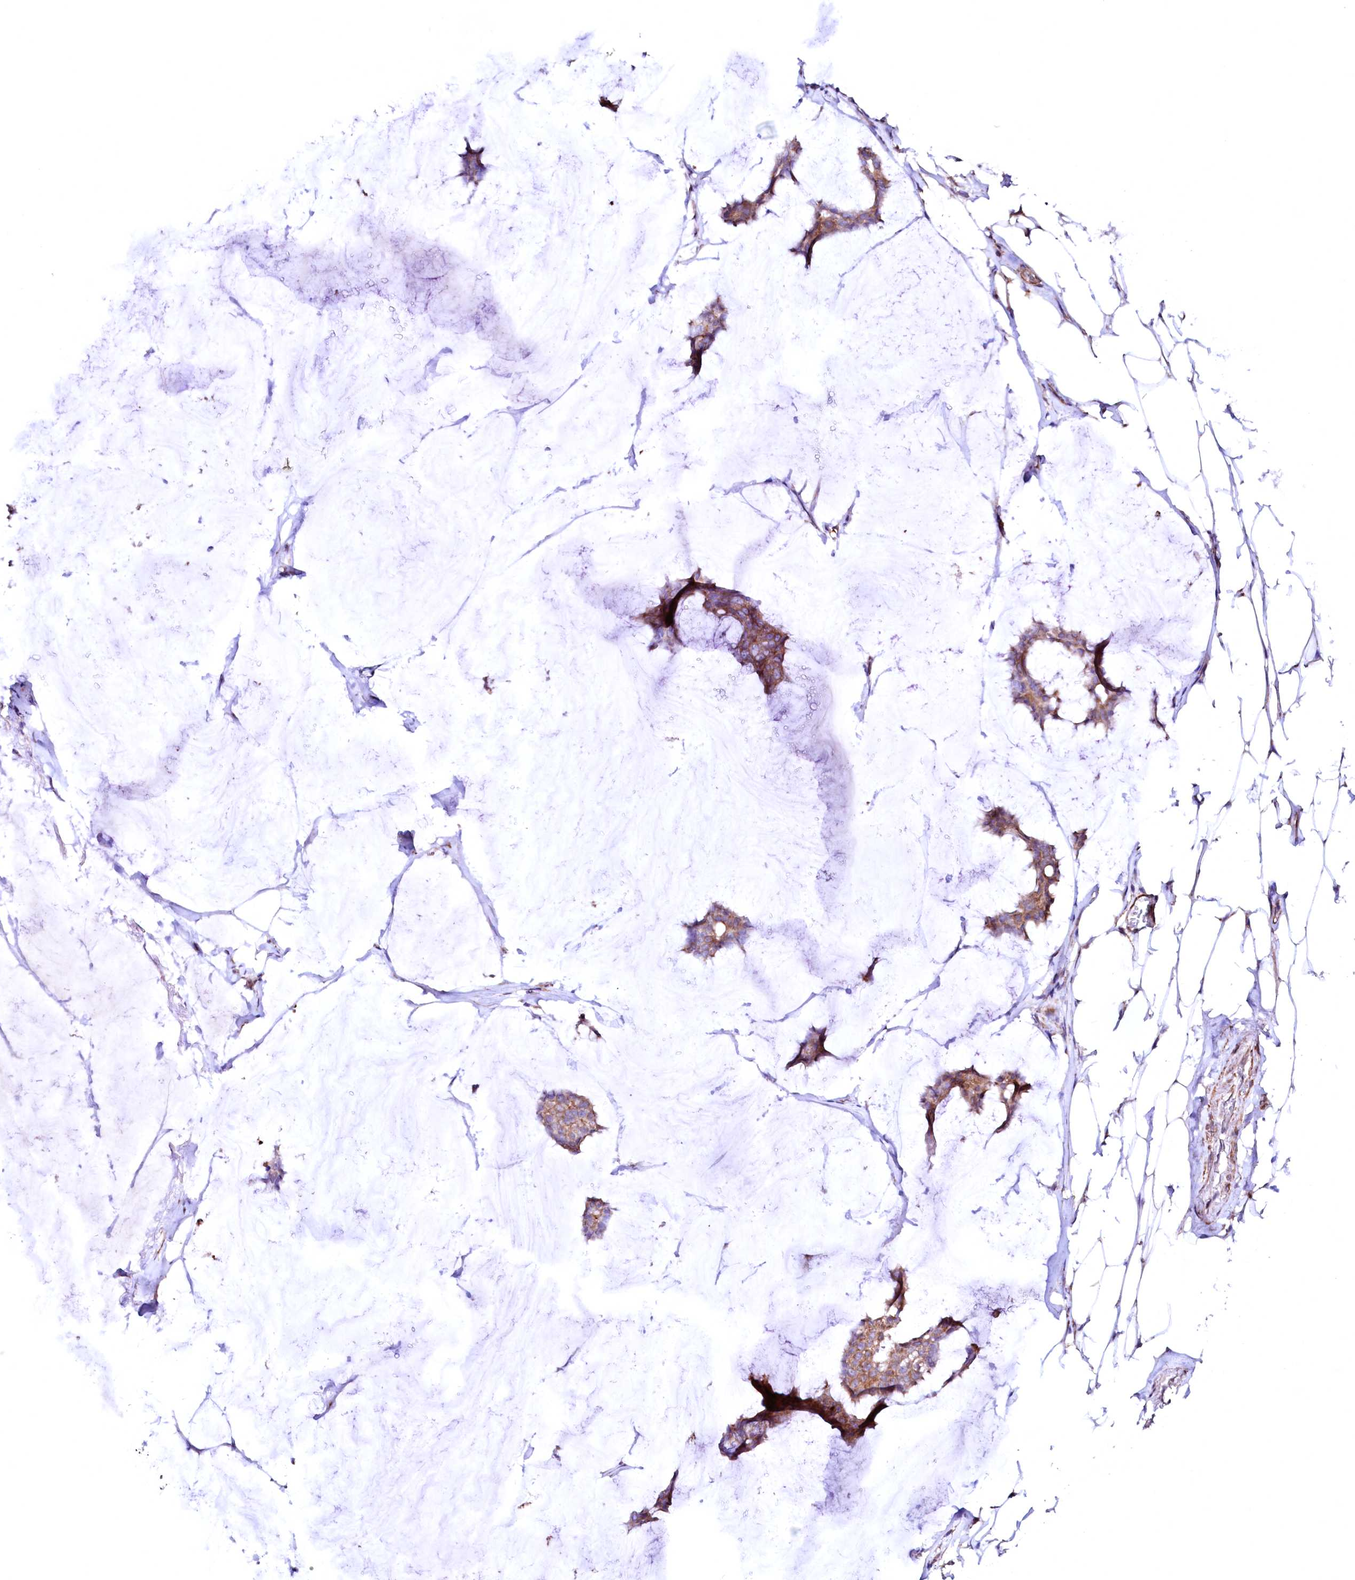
{"staining": {"intensity": "moderate", "quantity": ">75%", "location": "cytoplasmic/membranous"}, "tissue": "breast cancer", "cell_type": "Tumor cells", "image_type": "cancer", "snomed": [{"axis": "morphology", "description": "Duct carcinoma"}, {"axis": "topography", "description": "Breast"}], "caption": "A photomicrograph showing moderate cytoplasmic/membranous positivity in about >75% of tumor cells in breast intraductal carcinoma, as visualized by brown immunohistochemical staining.", "gene": "GPR176", "patient": {"sex": "female", "age": 93}}